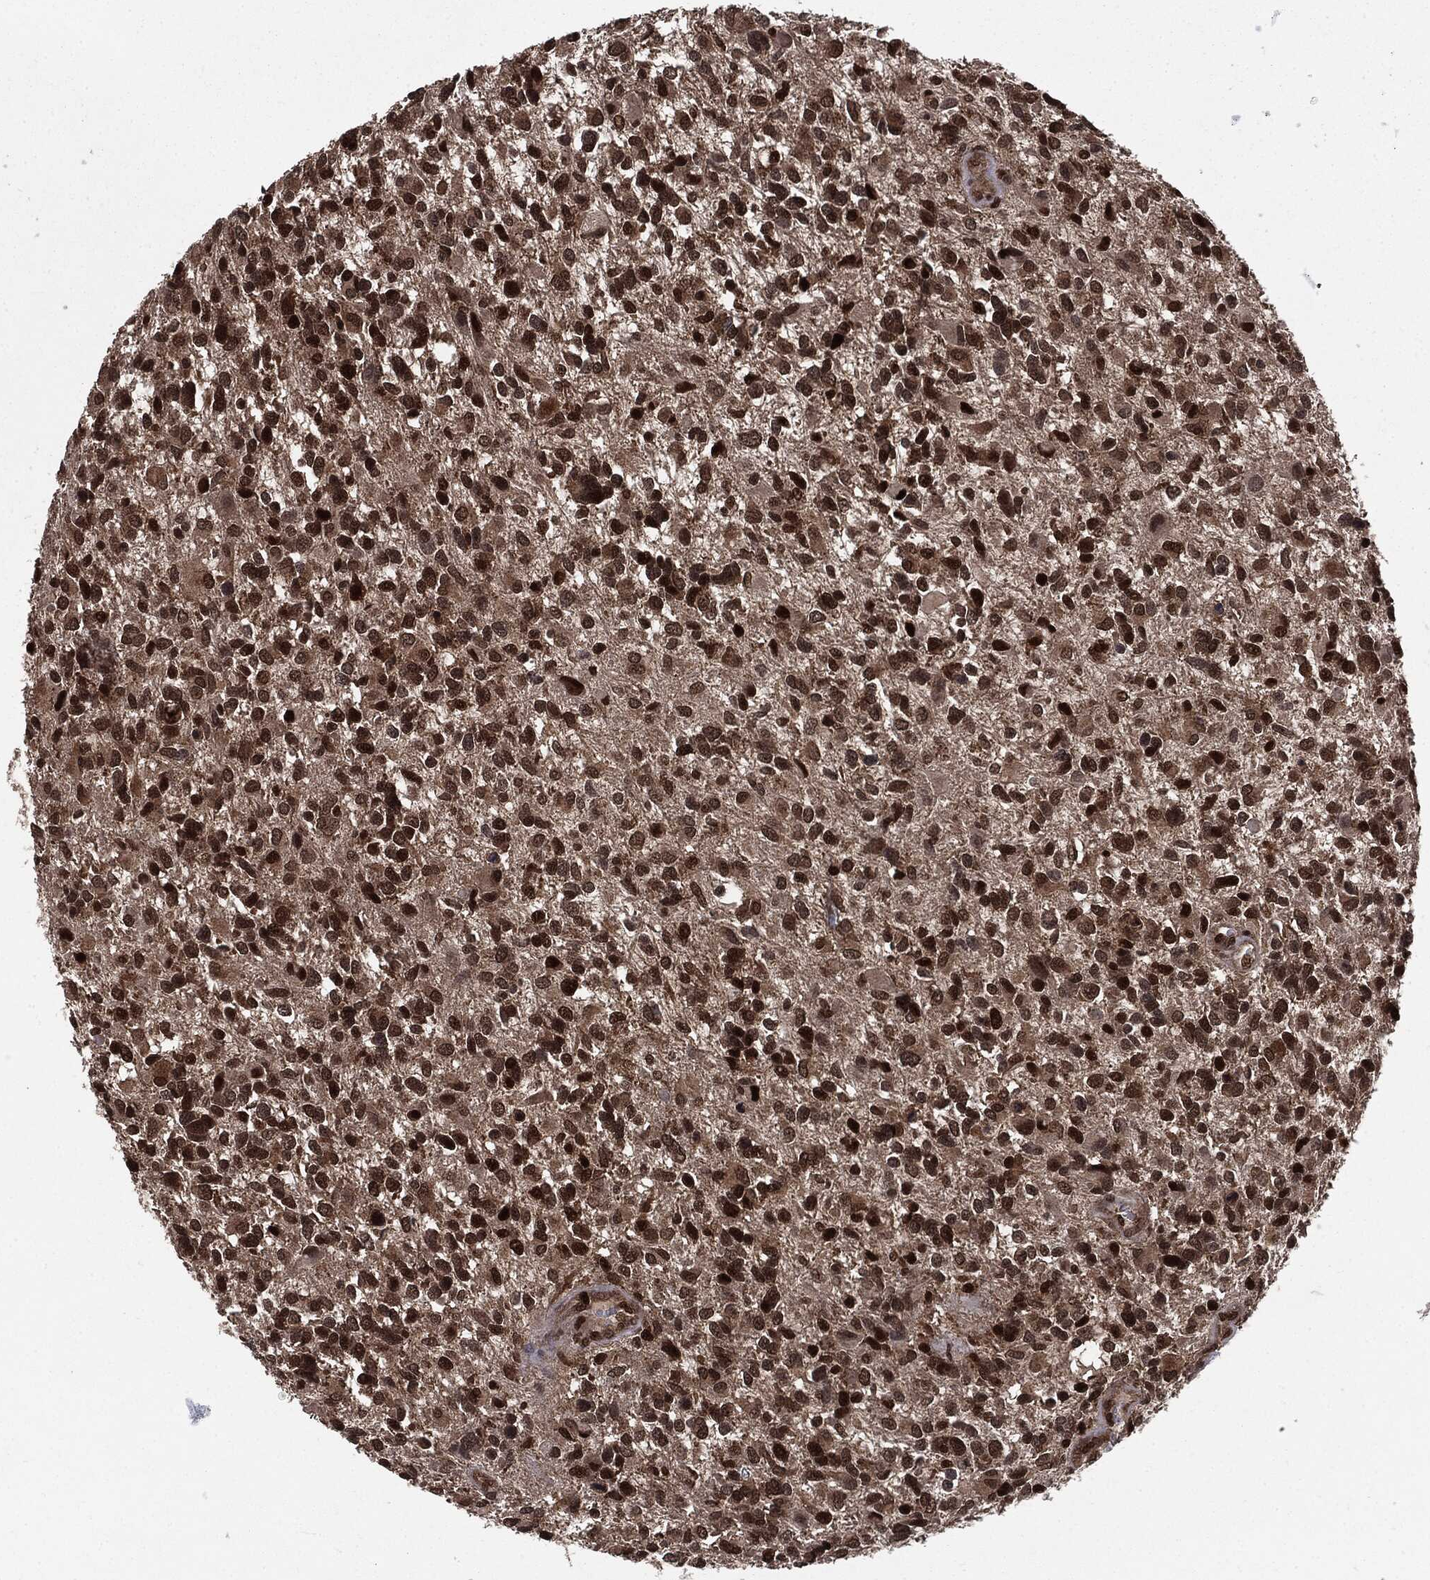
{"staining": {"intensity": "strong", "quantity": ">75%", "location": "nuclear"}, "tissue": "glioma", "cell_type": "Tumor cells", "image_type": "cancer", "snomed": [{"axis": "morphology", "description": "Glioma, malignant, Low grade"}, {"axis": "topography", "description": "Brain"}], "caption": "Immunohistochemical staining of human malignant glioma (low-grade) displays high levels of strong nuclear staining in approximately >75% of tumor cells.", "gene": "PTPA", "patient": {"sex": "female", "age": 32}}